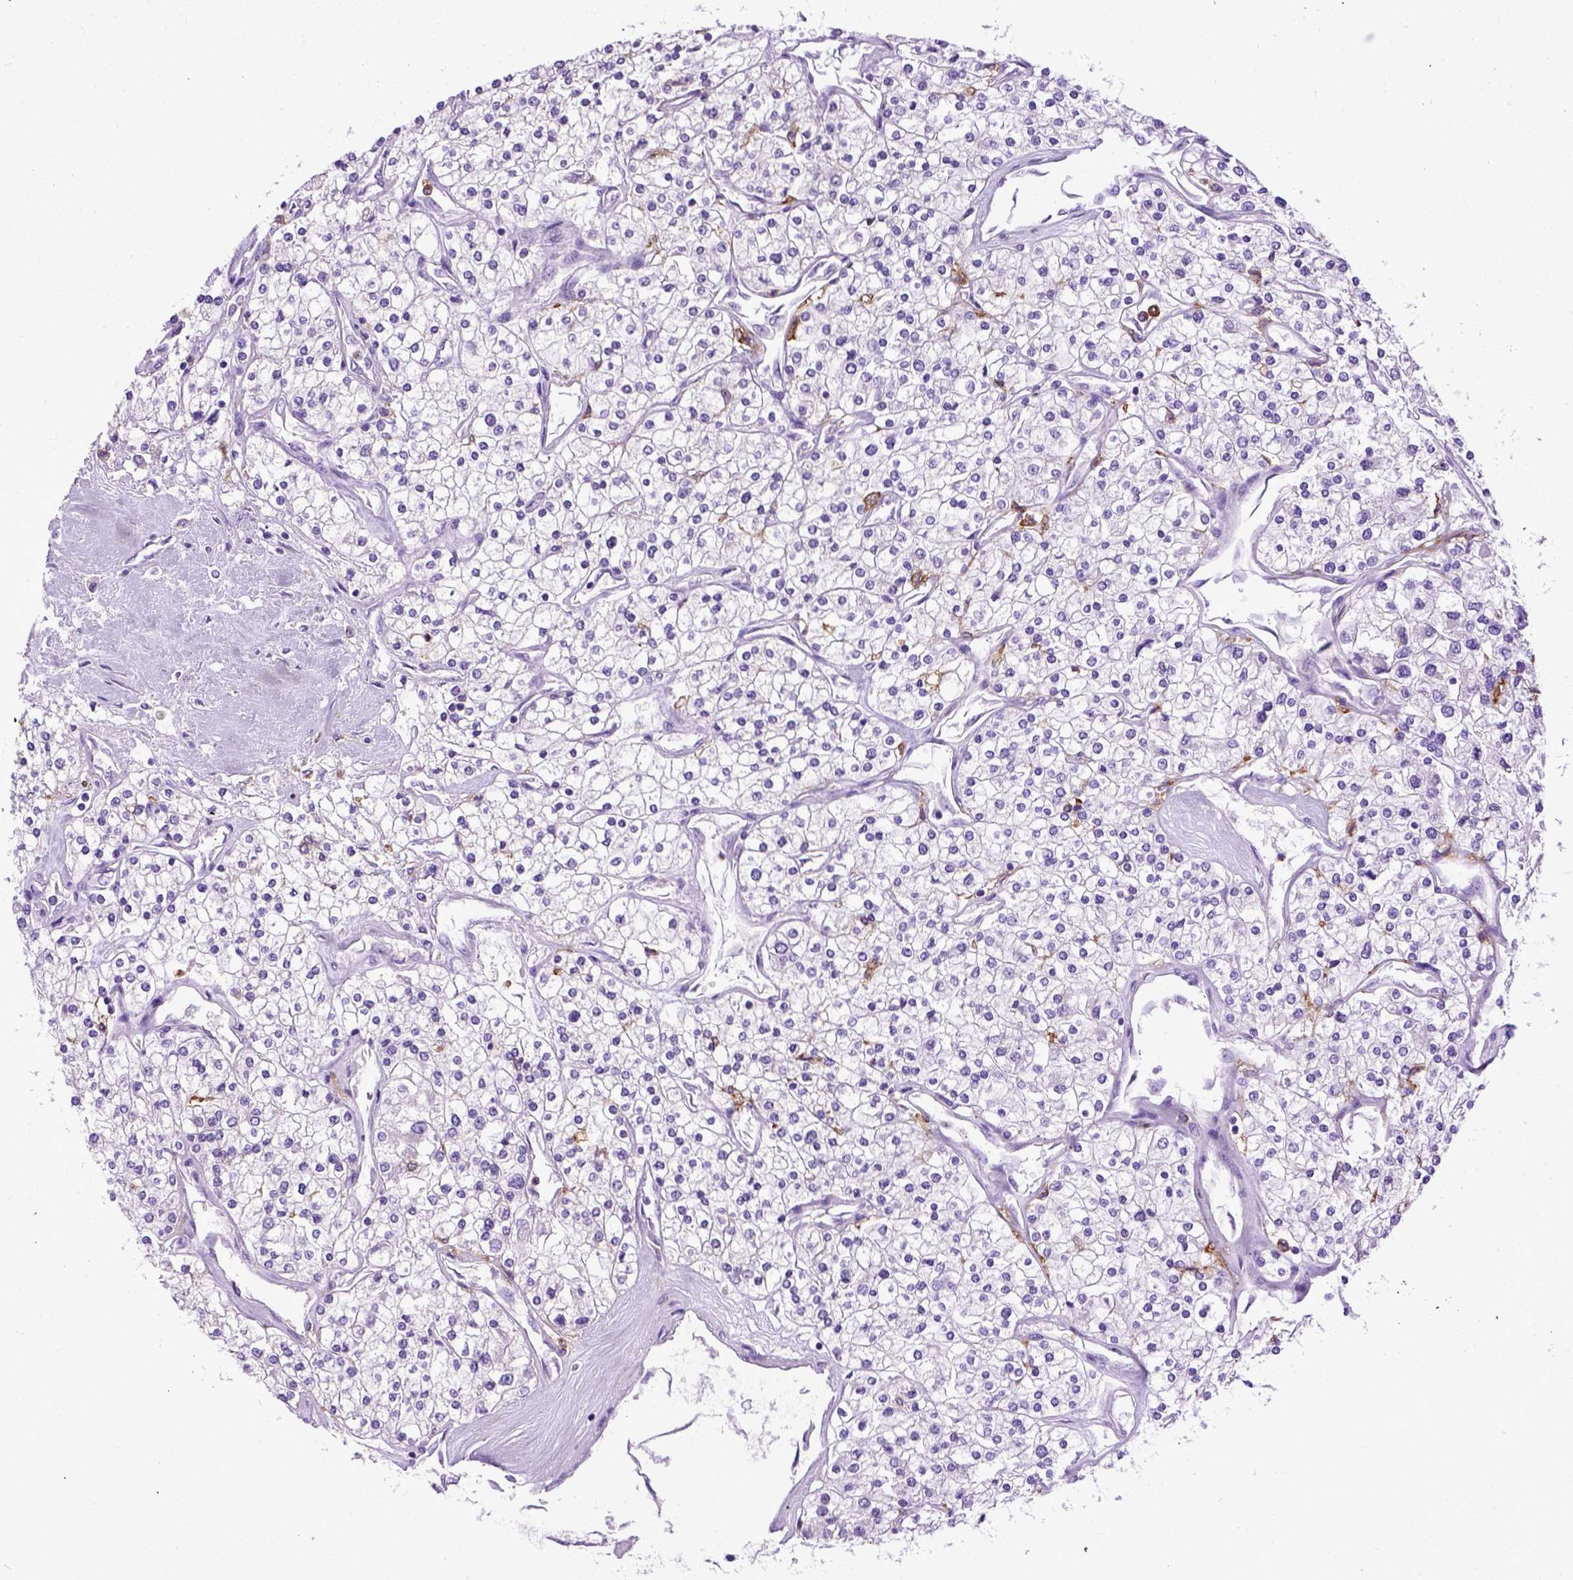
{"staining": {"intensity": "negative", "quantity": "none", "location": "none"}, "tissue": "renal cancer", "cell_type": "Tumor cells", "image_type": "cancer", "snomed": [{"axis": "morphology", "description": "Adenocarcinoma, NOS"}, {"axis": "topography", "description": "Kidney"}], "caption": "Immunohistochemistry histopathology image of neoplastic tissue: human renal cancer stained with DAB shows no significant protein expression in tumor cells.", "gene": "ITGAX", "patient": {"sex": "male", "age": 80}}